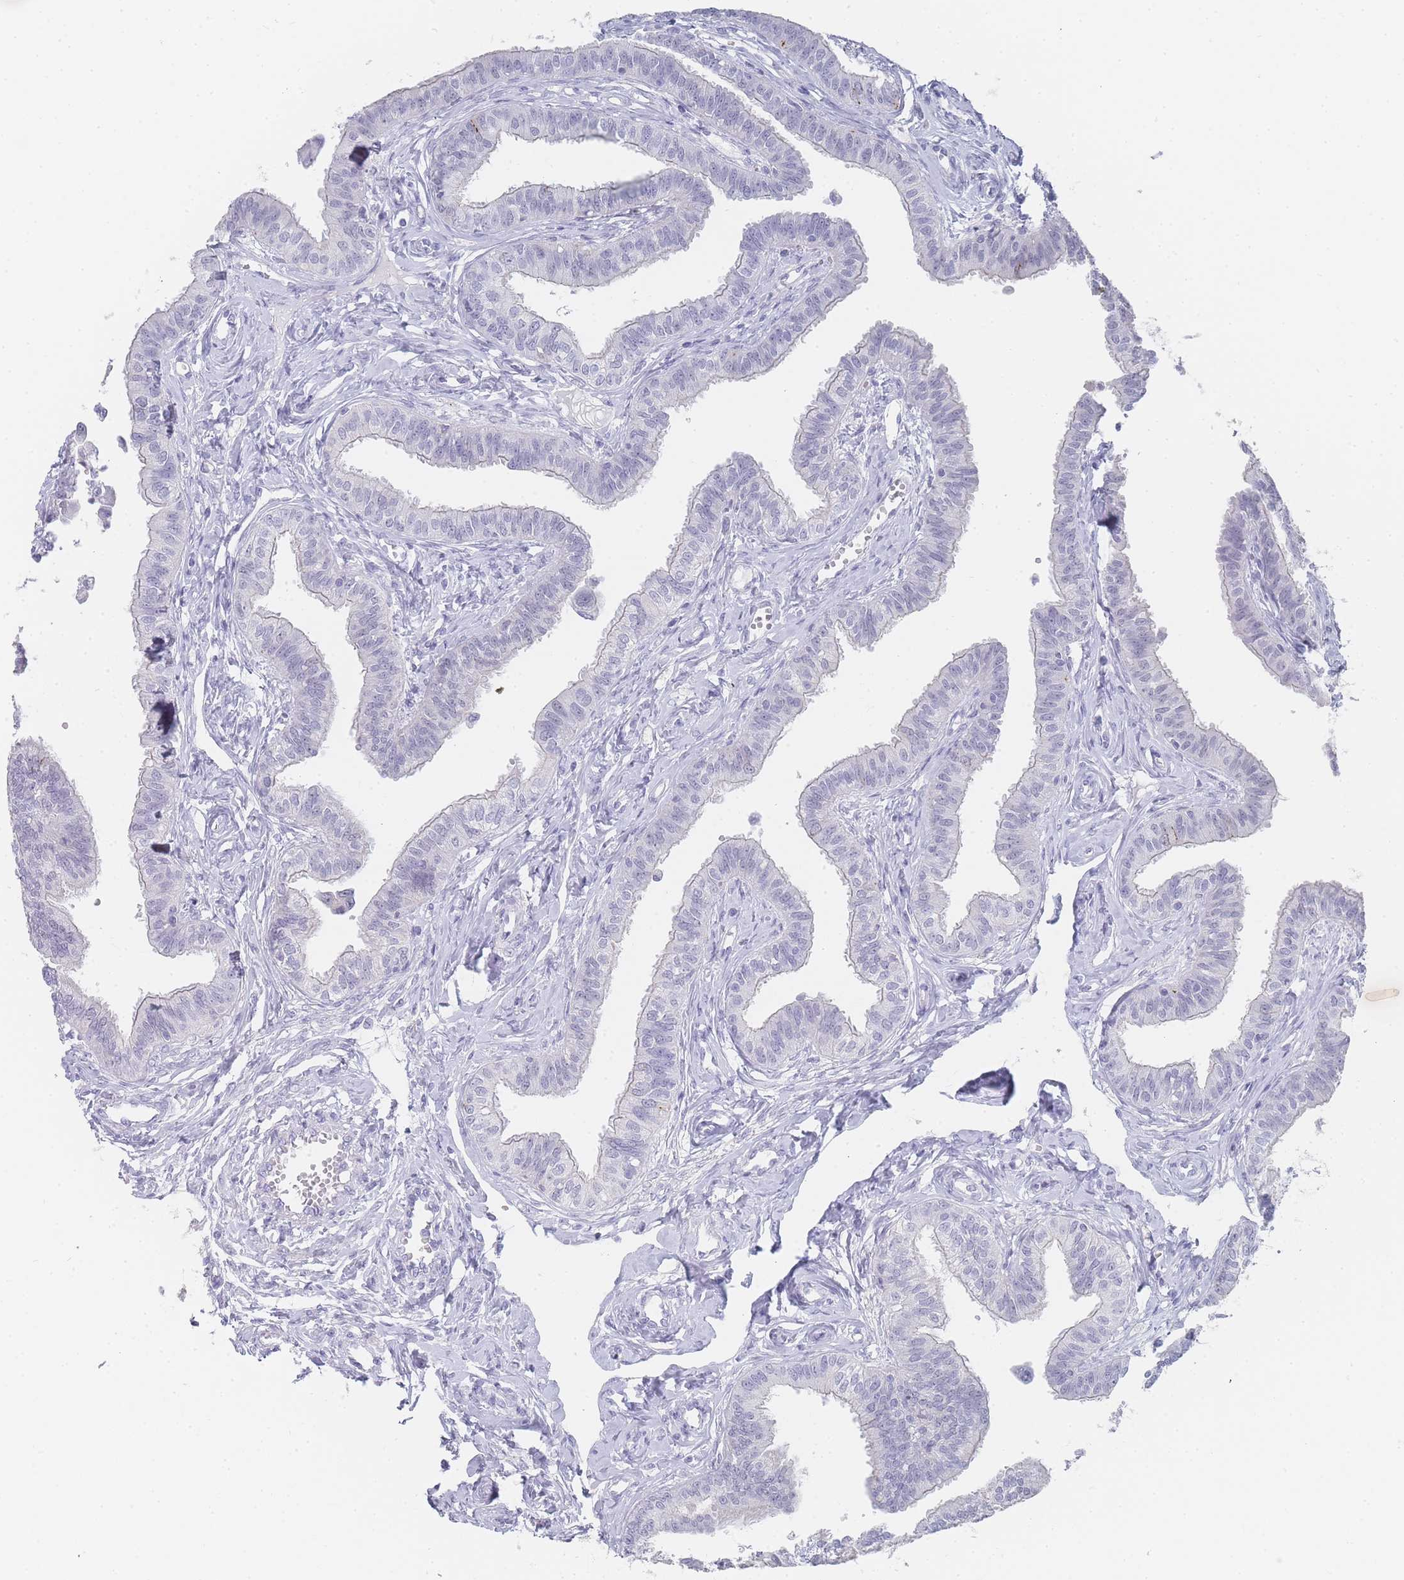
{"staining": {"intensity": "negative", "quantity": "none", "location": "none"}, "tissue": "fallopian tube", "cell_type": "Glandular cells", "image_type": "normal", "snomed": [{"axis": "morphology", "description": "Normal tissue, NOS"}, {"axis": "morphology", "description": "Carcinoma, NOS"}, {"axis": "topography", "description": "Fallopian tube"}, {"axis": "topography", "description": "Ovary"}], "caption": "A high-resolution micrograph shows immunohistochemistry (IHC) staining of benign fallopian tube, which reveals no significant expression in glandular cells. Nuclei are stained in blue.", "gene": "IMPG1", "patient": {"sex": "female", "age": 59}}